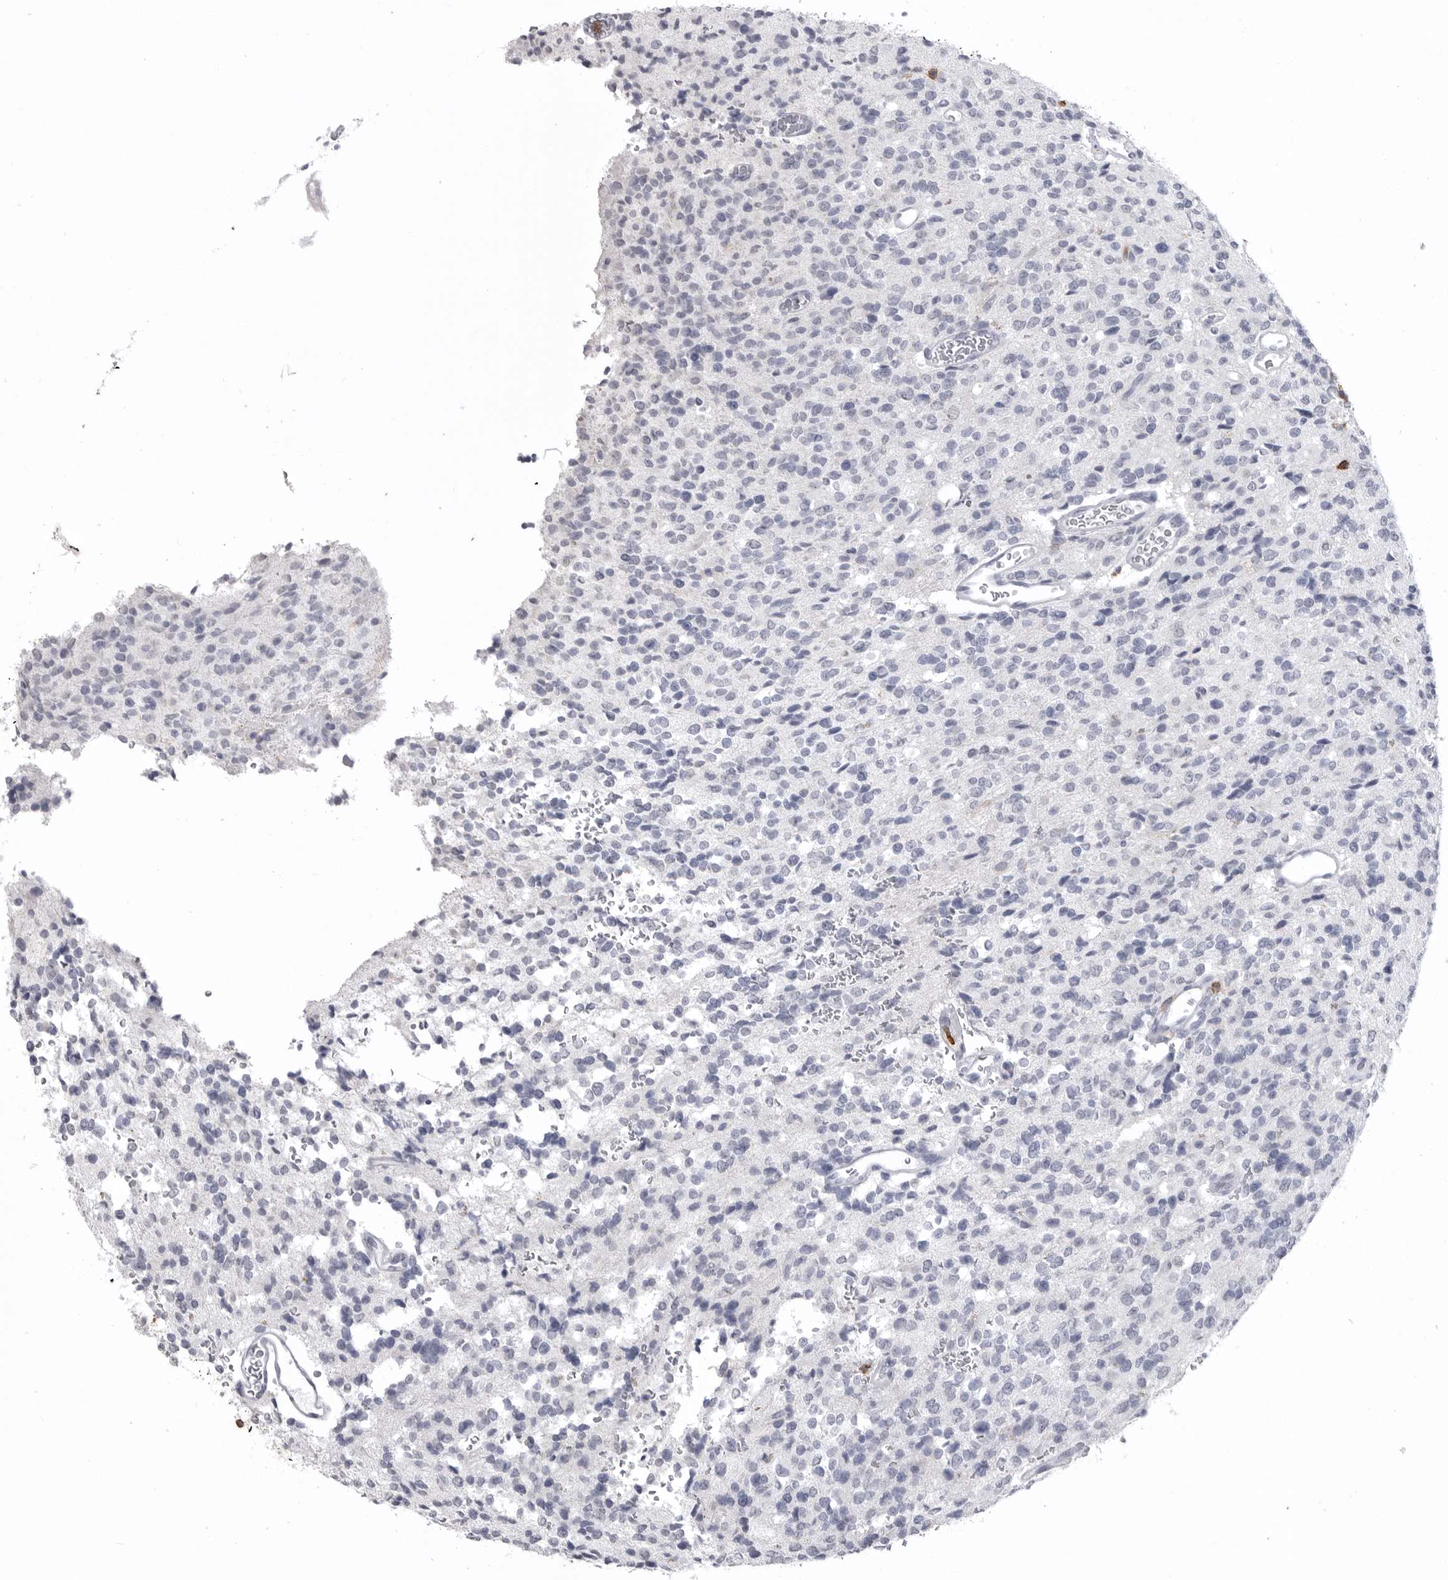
{"staining": {"intensity": "negative", "quantity": "none", "location": "none"}, "tissue": "glioma", "cell_type": "Tumor cells", "image_type": "cancer", "snomed": [{"axis": "morphology", "description": "Glioma, malignant, High grade"}, {"axis": "topography", "description": "Brain"}], "caption": "Glioma was stained to show a protein in brown. There is no significant staining in tumor cells. (DAB (3,3'-diaminobenzidine) immunohistochemistry with hematoxylin counter stain).", "gene": "ITGAL", "patient": {"sex": "male", "age": 34}}